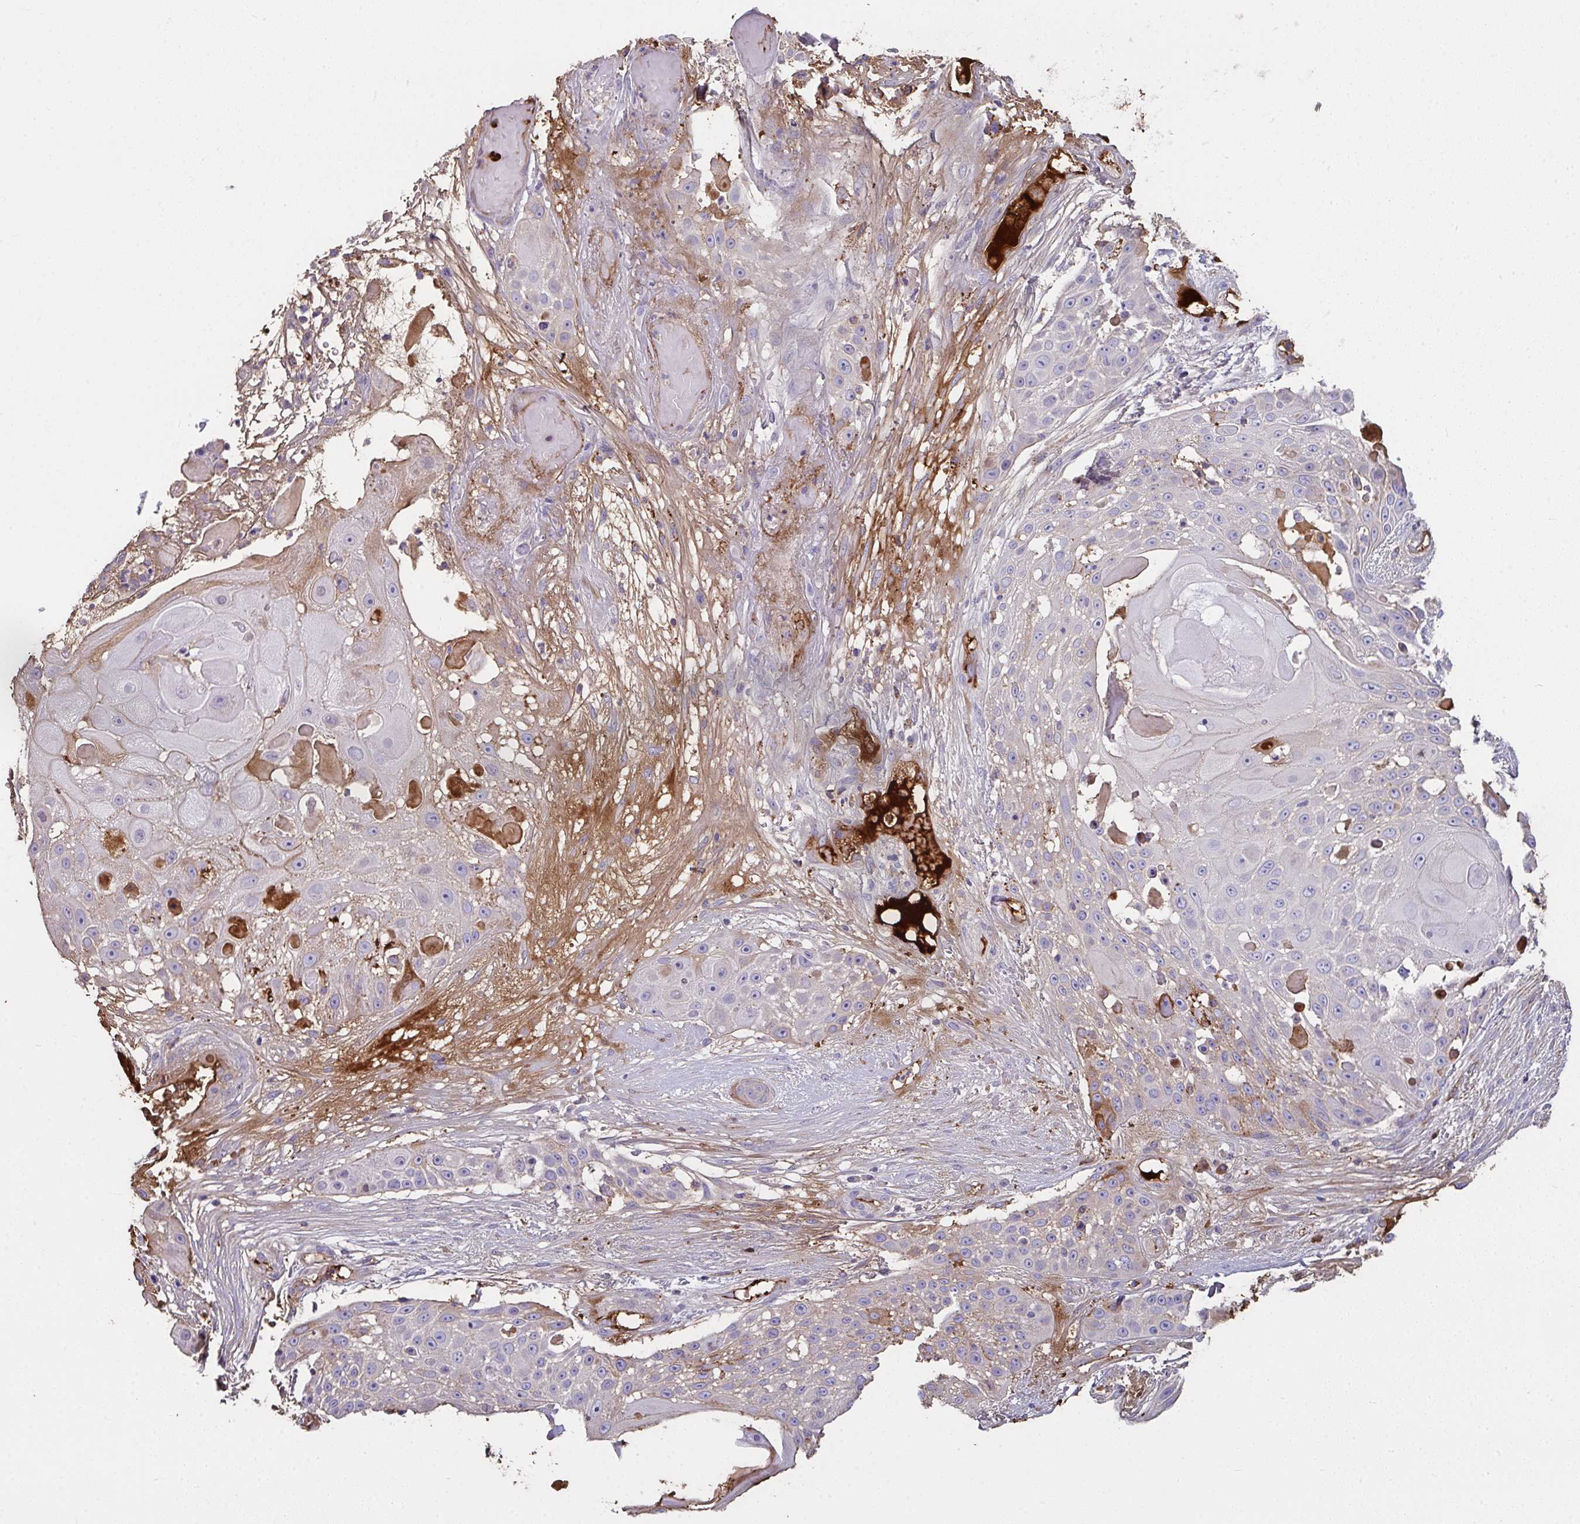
{"staining": {"intensity": "strong", "quantity": "<25%", "location": "cytoplasmic/membranous"}, "tissue": "skin cancer", "cell_type": "Tumor cells", "image_type": "cancer", "snomed": [{"axis": "morphology", "description": "Squamous cell carcinoma, NOS"}, {"axis": "topography", "description": "Skin"}], "caption": "A photomicrograph of human skin cancer stained for a protein shows strong cytoplasmic/membranous brown staining in tumor cells.", "gene": "ZNF813", "patient": {"sex": "female", "age": 86}}